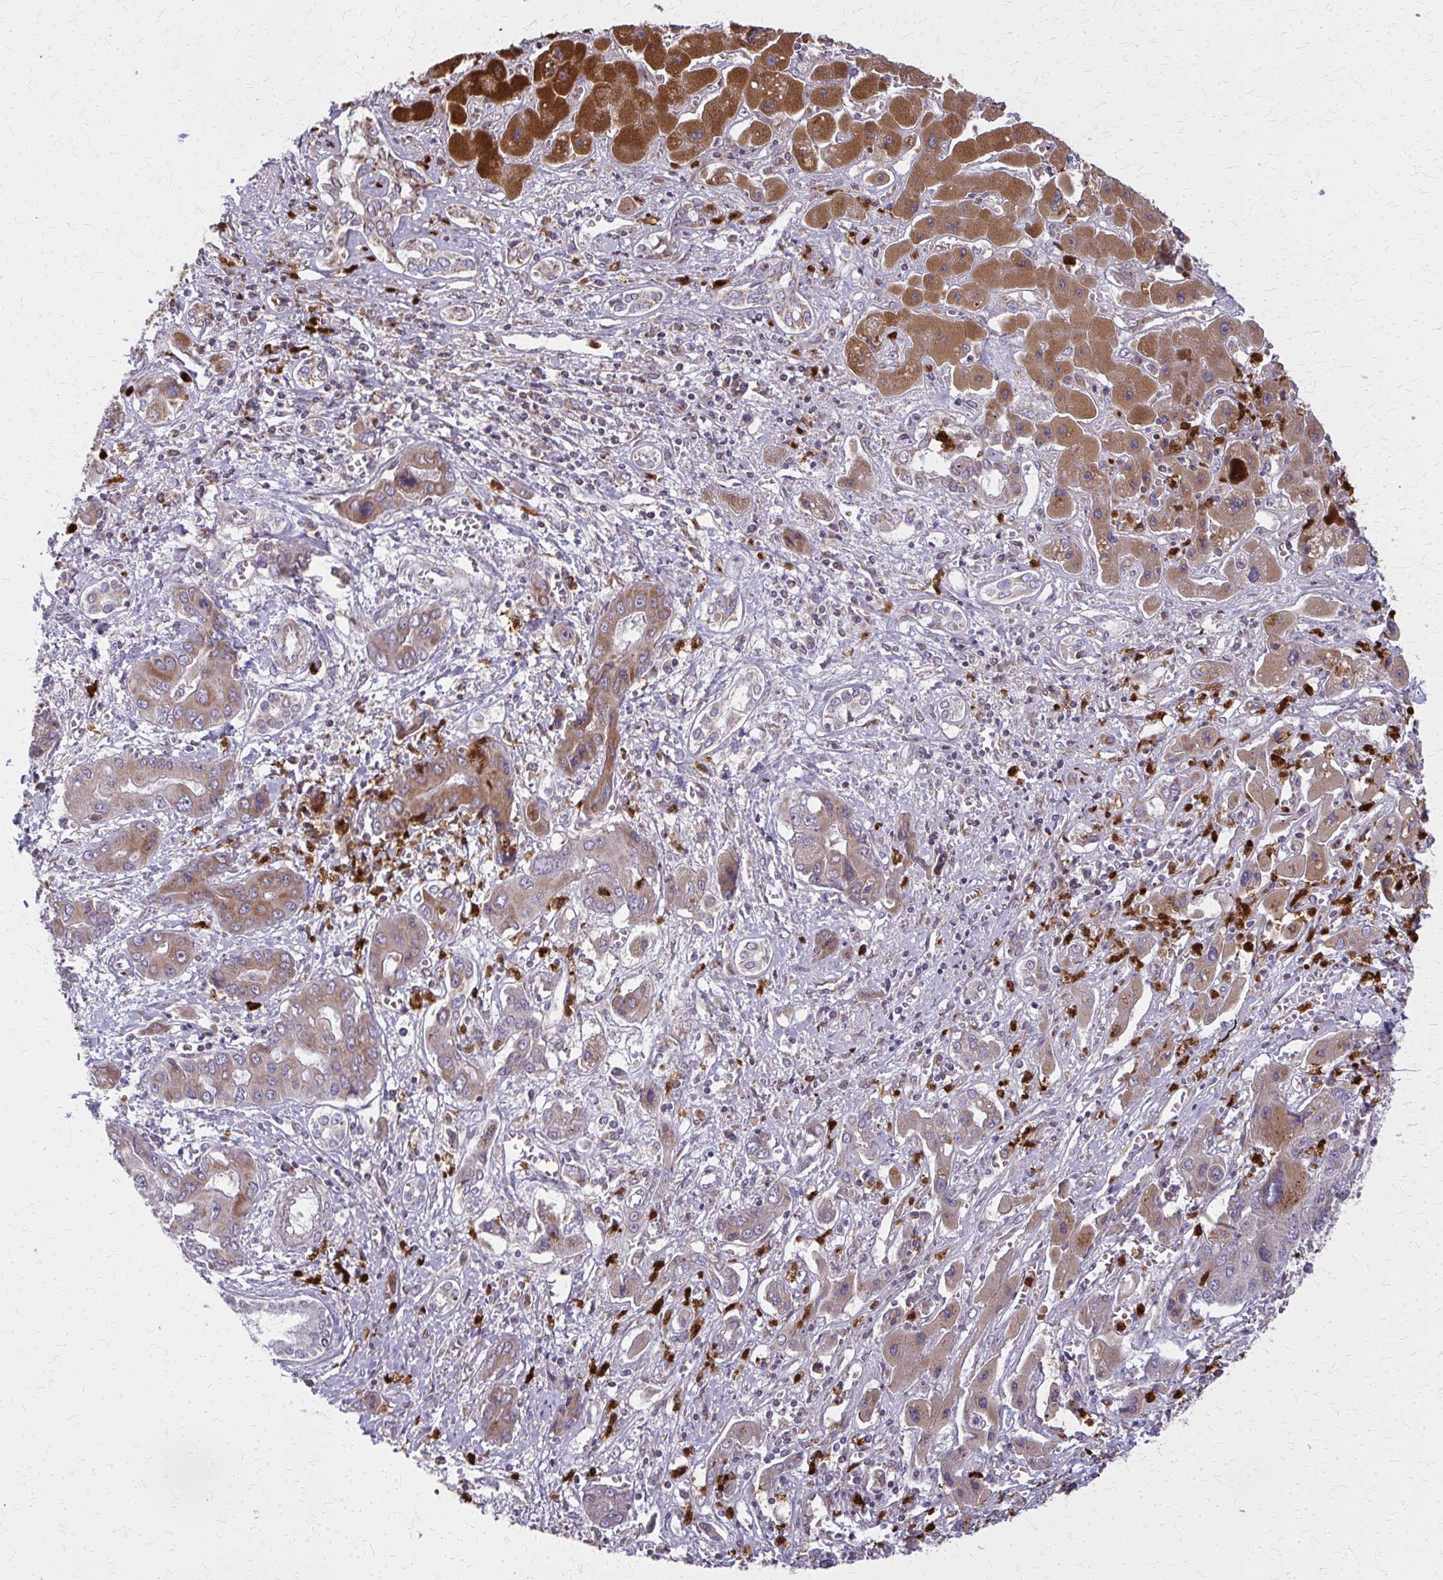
{"staining": {"intensity": "moderate", "quantity": "25%-75%", "location": "cytoplasmic/membranous"}, "tissue": "liver cancer", "cell_type": "Tumor cells", "image_type": "cancer", "snomed": [{"axis": "morphology", "description": "Cholangiocarcinoma"}, {"axis": "topography", "description": "Liver"}], "caption": "This is an image of immunohistochemistry (IHC) staining of liver cholangiocarcinoma, which shows moderate positivity in the cytoplasmic/membranous of tumor cells.", "gene": "MCCC1", "patient": {"sex": "male", "age": 67}}